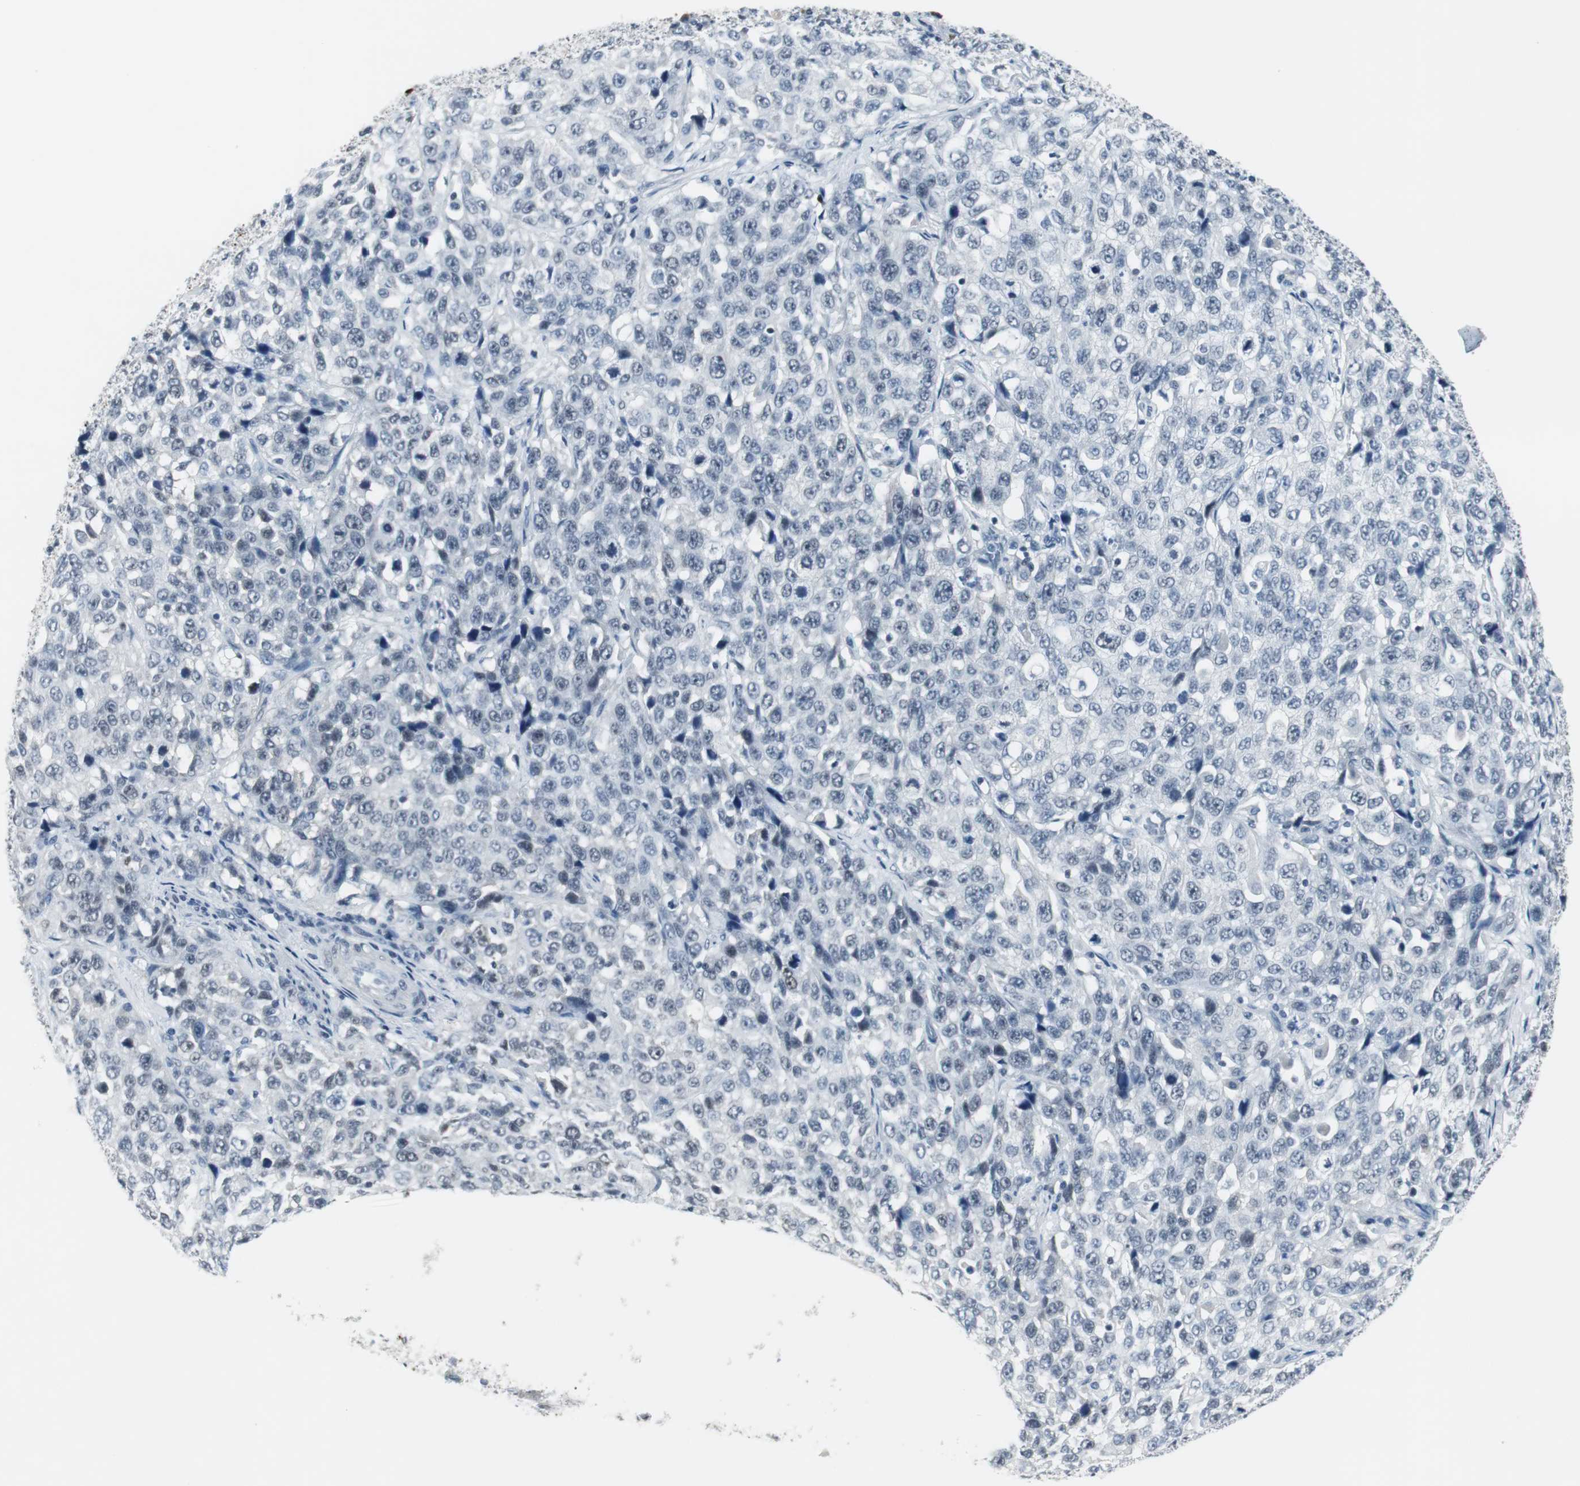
{"staining": {"intensity": "negative", "quantity": "none", "location": "none"}, "tissue": "stomach cancer", "cell_type": "Tumor cells", "image_type": "cancer", "snomed": [{"axis": "morphology", "description": "Normal tissue, NOS"}, {"axis": "morphology", "description": "Adenocarcinoma, NOS"}, {"axis": "topography", "description": "Stomach"}], "caption": "Immunohistochemistry of human stomach cancer demonstrates no expression in tumor cells. (DAB (3,3'-diaminobenzidine) immunohistochemistry (IHC) visualized using brightfield microscopy, high magnification).", "gene": "ELK1", "patient": {"sex": "male", "age": 48}}